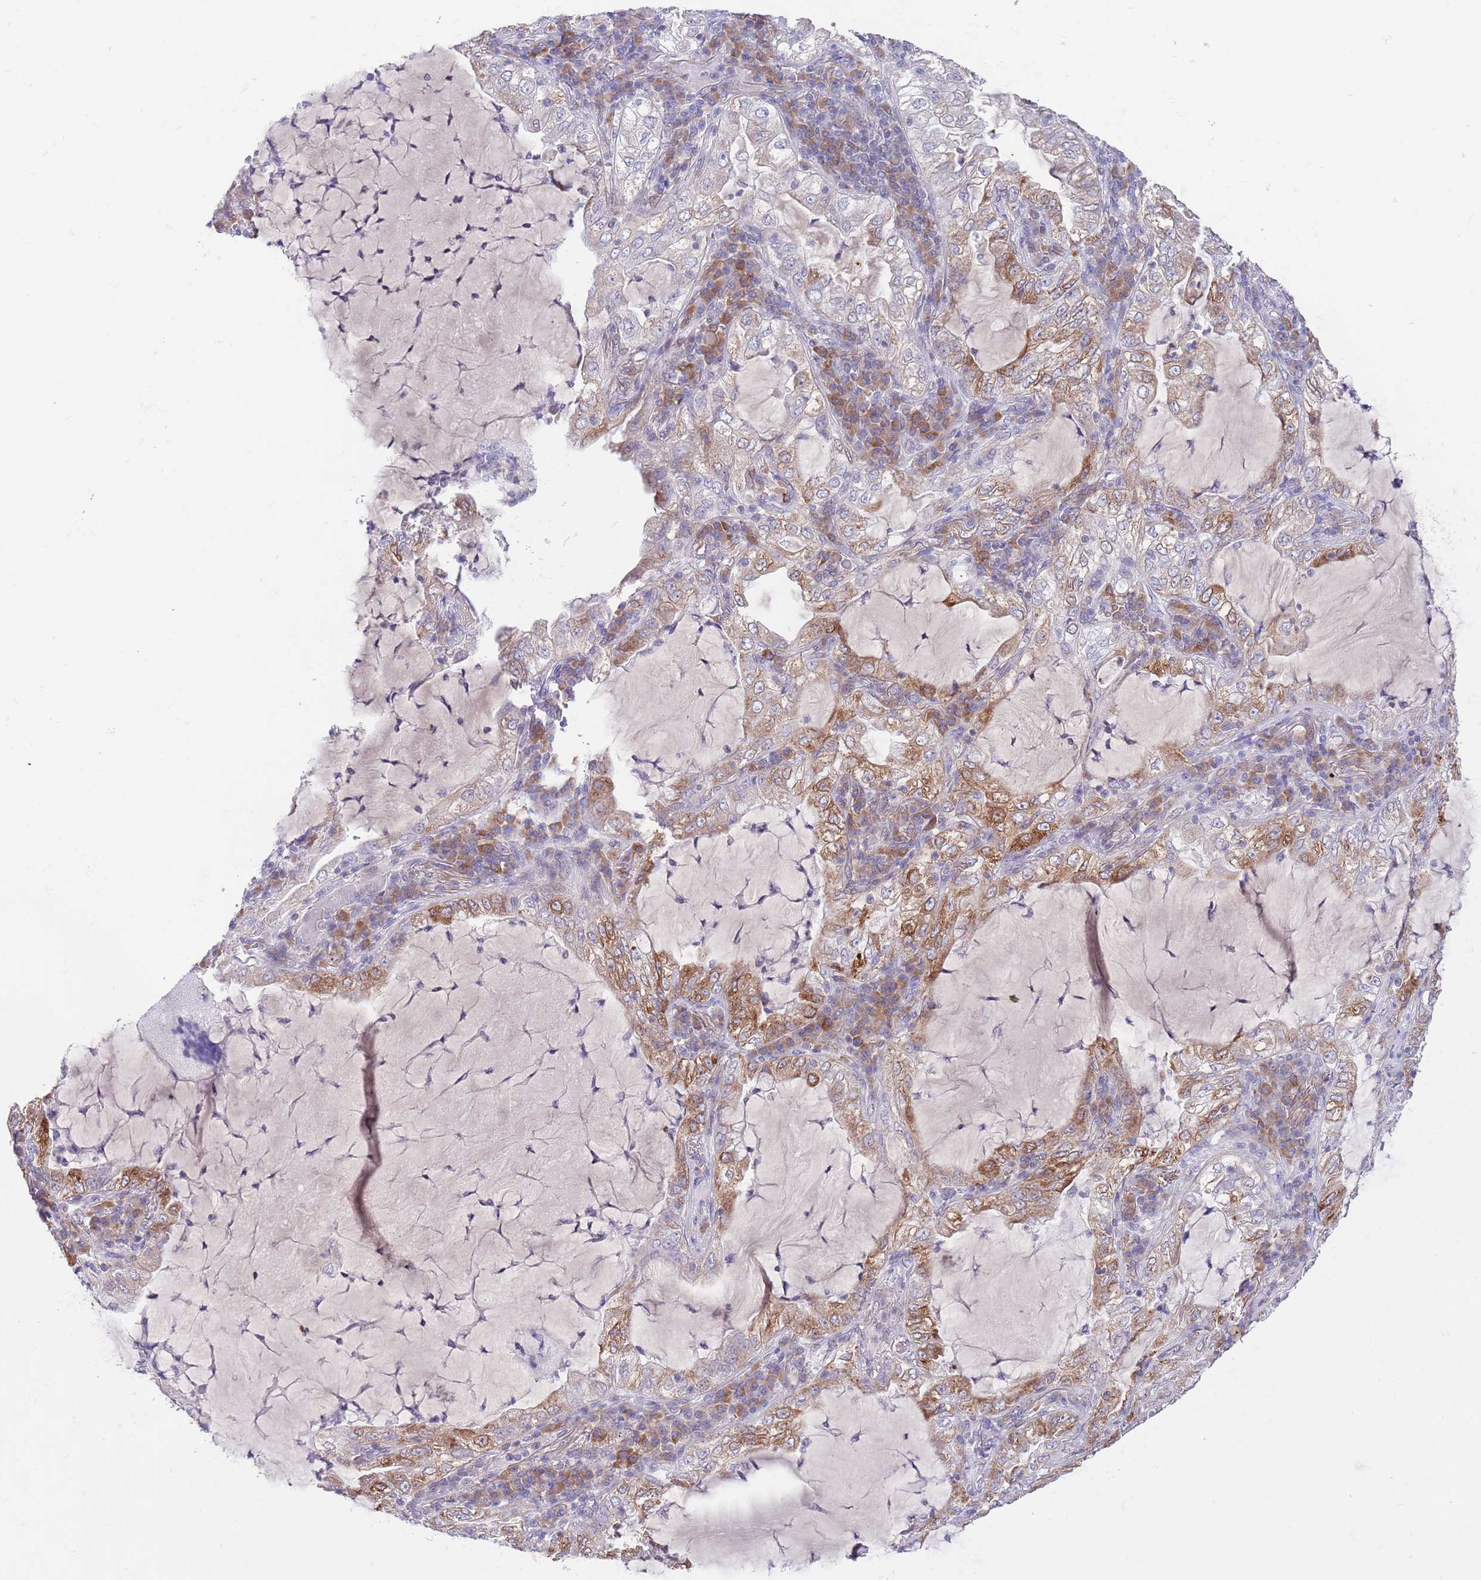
{"staining": {"intensity": "moderate", "quantity": "25%-75%", "location": "cytoplasmic/membranous"}, "tissue": "lung cancer", "cell_type": "Tumor cells", "image_type": "cancer", "snomed": [{"axis": "morphology", "description": "Adenocarcinoma, NOS"}, {"axis": "topography", "description": "Lung"}], "caption": "IHC (DAB (3,3'-diaminobenzidine)) staining of lung adenocarcinoma displays moderate cytoplasmic/membranous protein positivity in about 25%-75% of tumor cells.", "gene": "EBPL", "patient": {"sex": "female", "age": 73}}